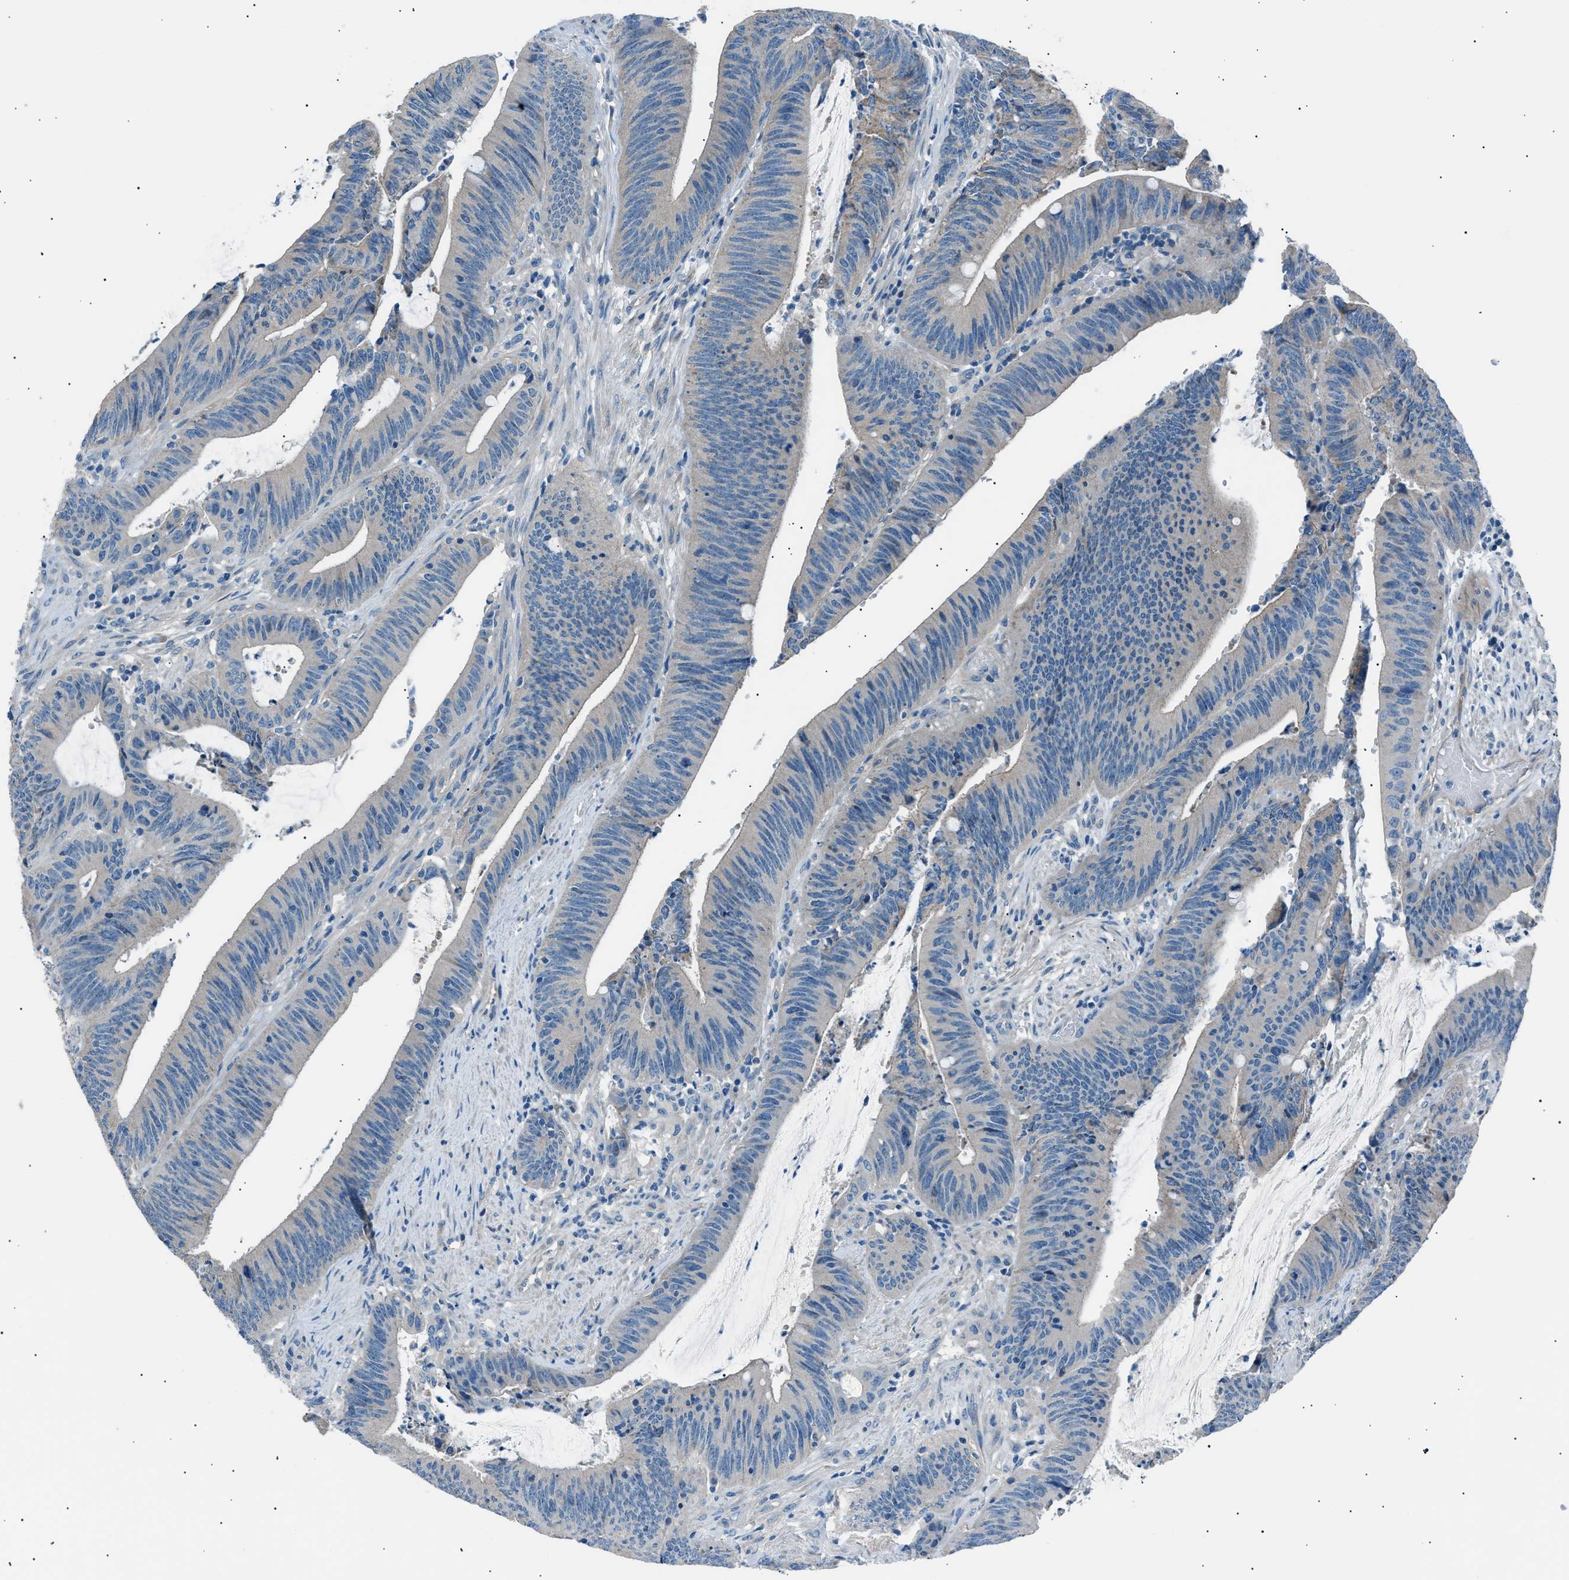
{"staining": {"intensity": "negative", "quantity": "none", "location": "none"}, "tissue": "colorectal cancer", "cell_type": "Tumor cells", "image_type": "cancer", "snomed": [{"axis": "morphology", "description": "Normal tissue, NOS"}, {"axis": "morphology", "description": "Adenocarcinoma, NOS"}, {"axis": "topography", "description": "Rectum"}], "caption": "There is no significant positivity in tumor cells of adenocarcinoma (colorectal).", "gene": "LRRC37B", "patient": {"sex": "female", "age": 66}}